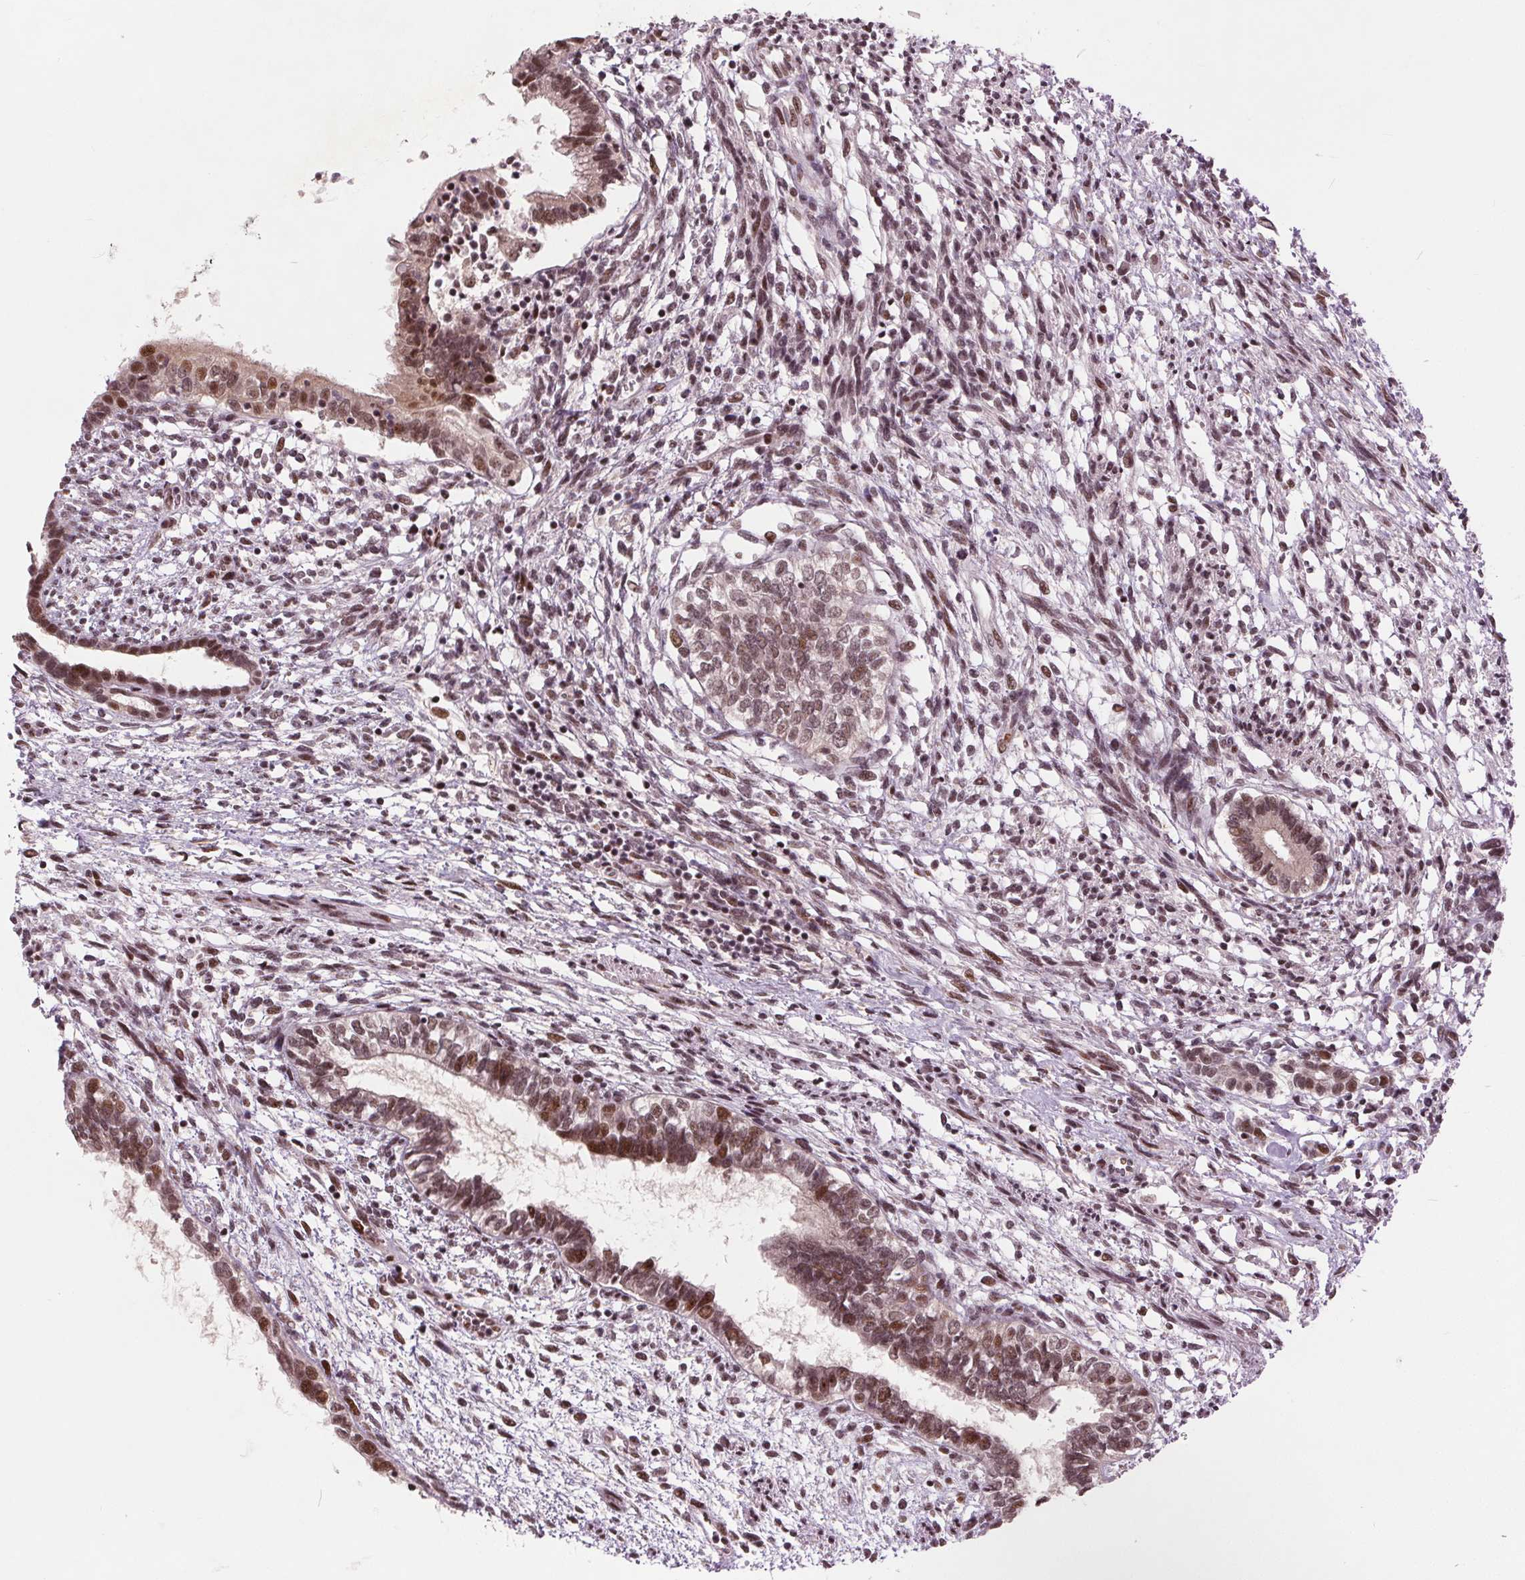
{"staining": {"intensity": "moderate", "quantity": ">75%", "location": "nuclear"}, "tissue": "testis cancer", "cell_type": "Tumor cells", "image_type": "cancer", "snomed": [{"axis": "morphology", "description": "Carcinoma, Embryonal, NOS"}, {"axis": "topography", "description": "Testis"}], "caption": "This histopathology image demonstrates IHC staining of embryonal carcinoma (testis), with medium moderate nuclear staining in about >75% of tumor cells.", "gene": "TTC34", "patient": {"sex": "male", "age": 37}}